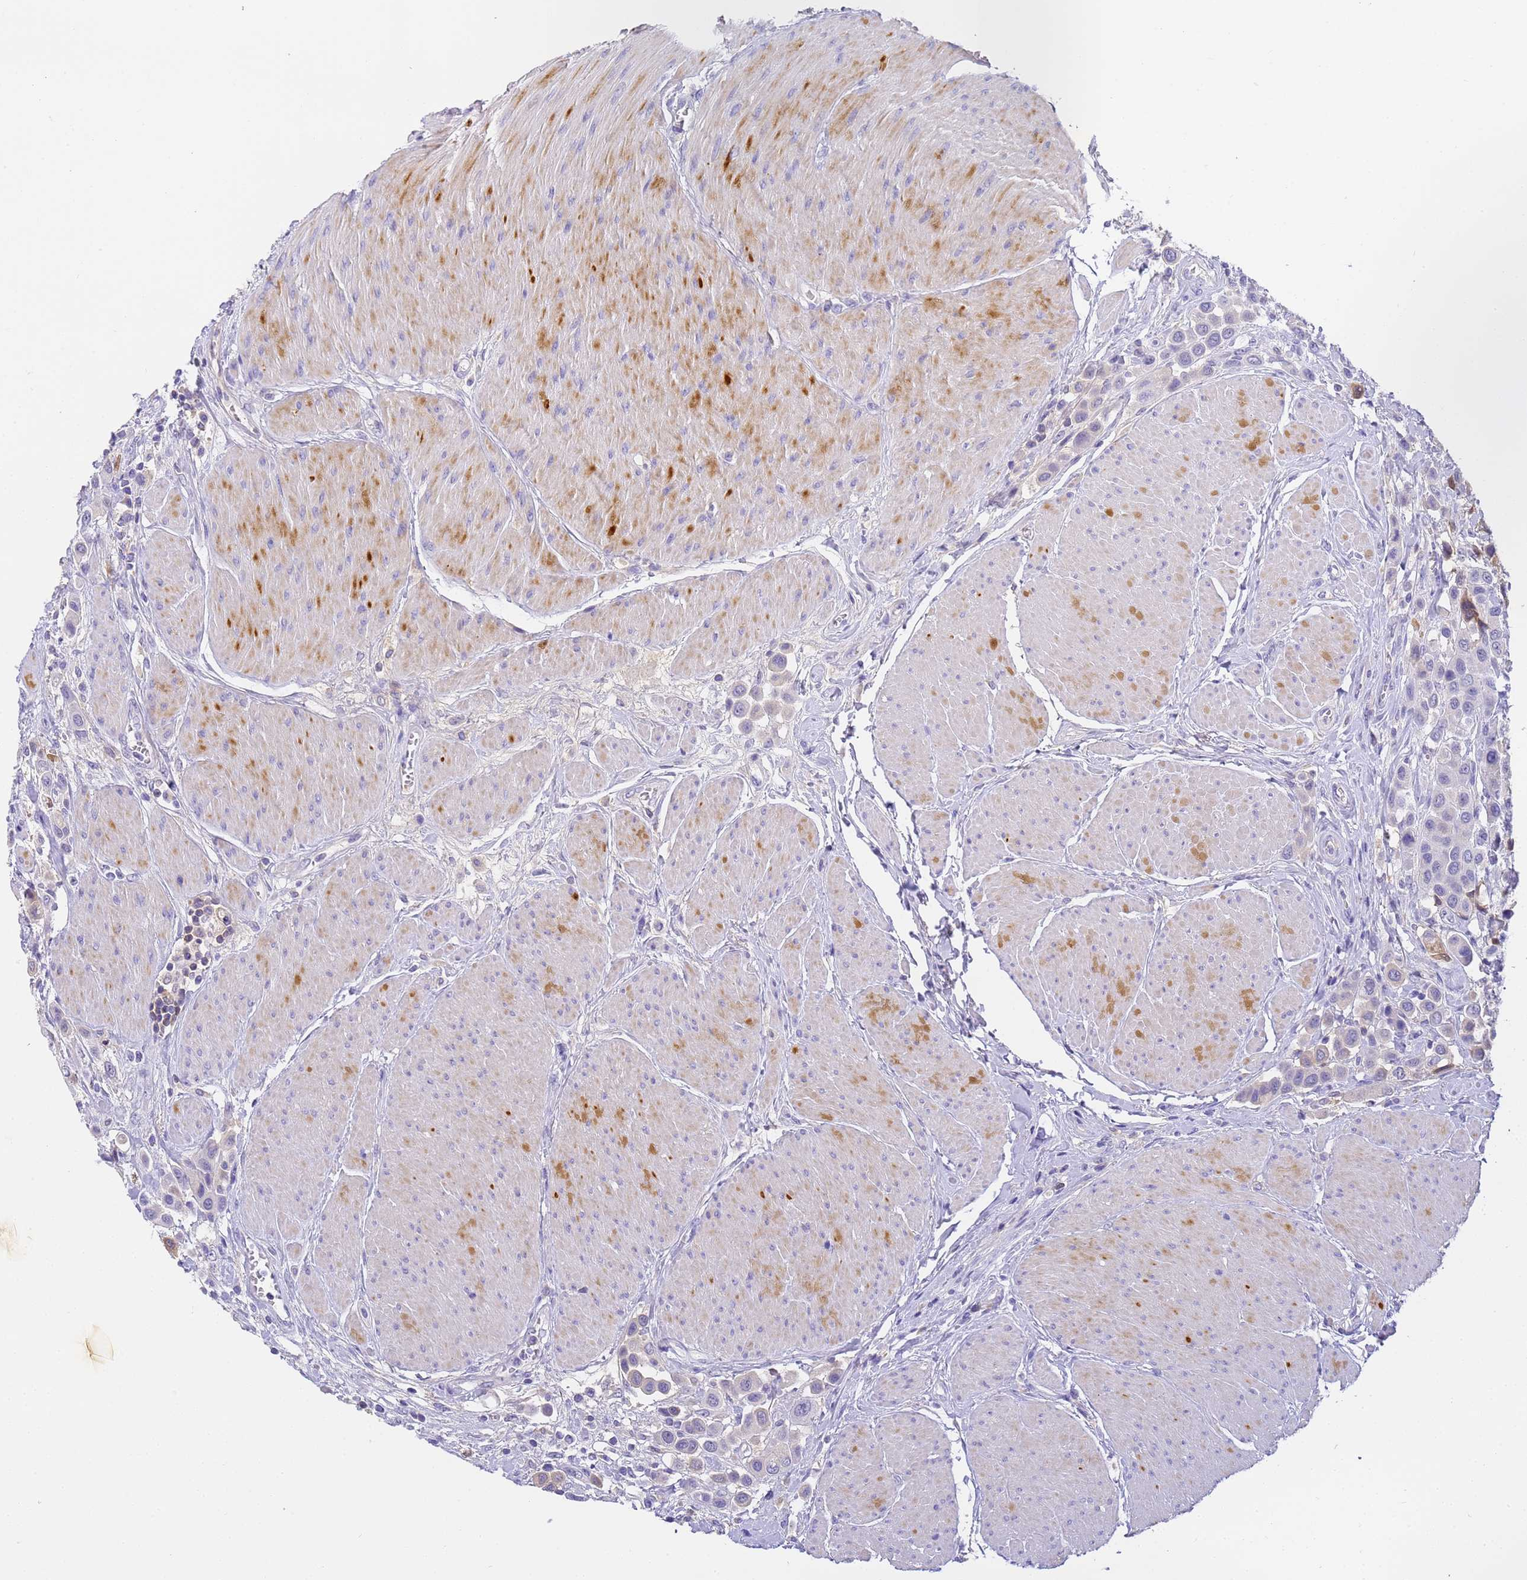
{"staining": {"intensity": "moderate", "quantity": "<25%", "location": "cytoplasmic/membranous"}, "tissue": "urothelial cancer", "cell_type": "Tumor cells", "image_type": "cancer", "snomed": [{"axis": "morphology", "description": "Urothelial carcinoma, High grade"}, {"axis": "topography", "description": "Urinary bladder"}], "caption": "Immunohistochemistry (IHC) histopathology image of neoplastic tissue: high-grade urothelial carcinoma stained using IHC exhibits low levels of moderate protein expression localized specifically in the cytoplasmic/membranous of tumor cells, appearing as a cytoplasmic/membranous brown color.", "gene": "CFHR2", "patient": {"sex": "male", "age": 50}}